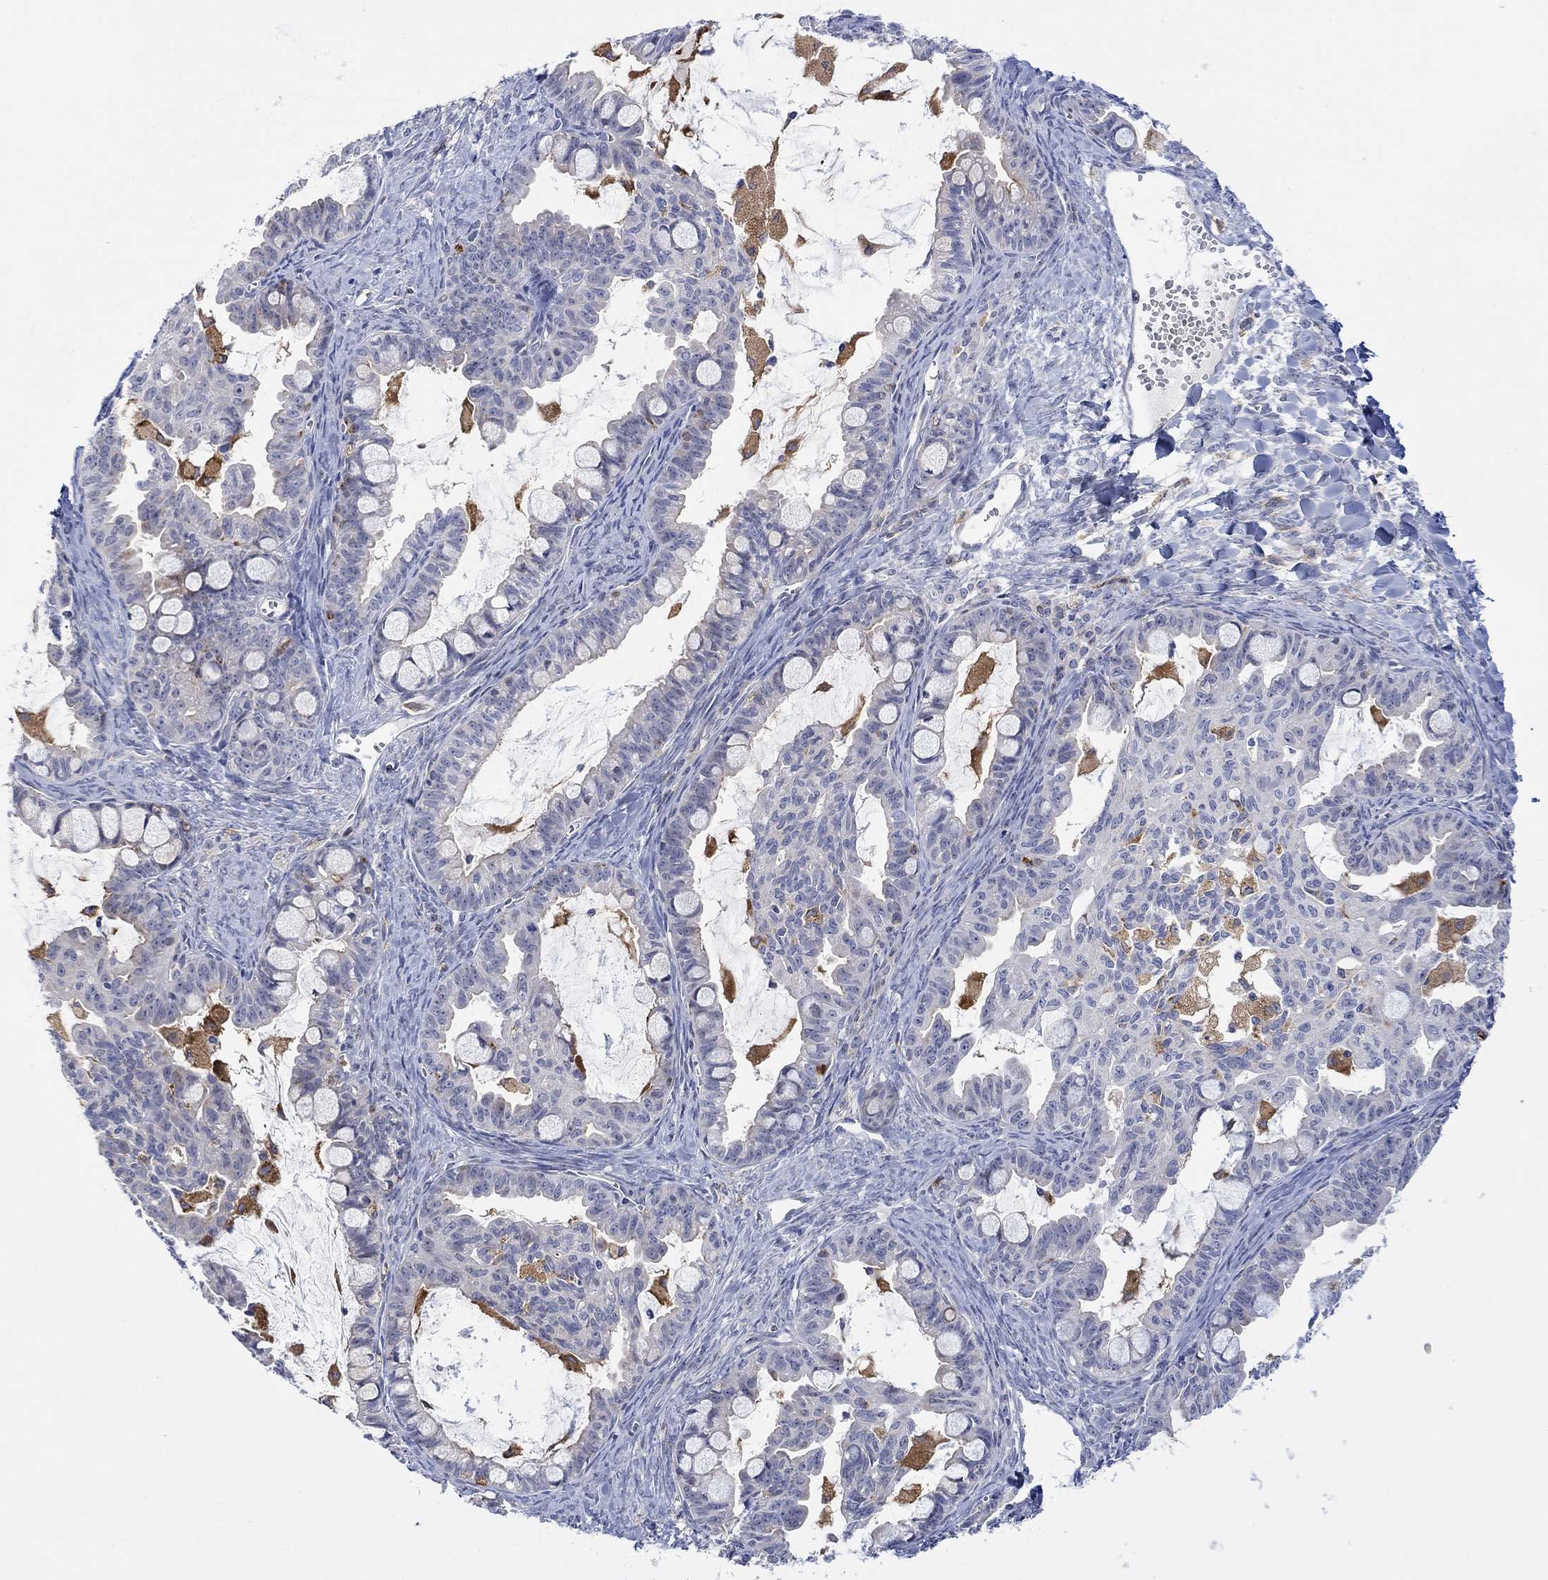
{"staining": {"intensity": "negative", "quantity": "none", "location": "none"}, "tissue": "ovarian cancer", "cell_type": "Tumor cells", "image_type": "cancer", "snomed": [{"axis": "morphology", "description": "Cystadenocarcinoma, mucinous, NOS"}, {"axis": "topography", "description": "Ovary"}], "caption": "DAB (3,3'-diaminobenzidine) immunohistochemical staining of ovarian cancer (mucinous cystadenocarcinoma) displays no significant staining in tumor cells.", "gene": "ACSL1", "patient": {"sex": "female", "age": 63}}